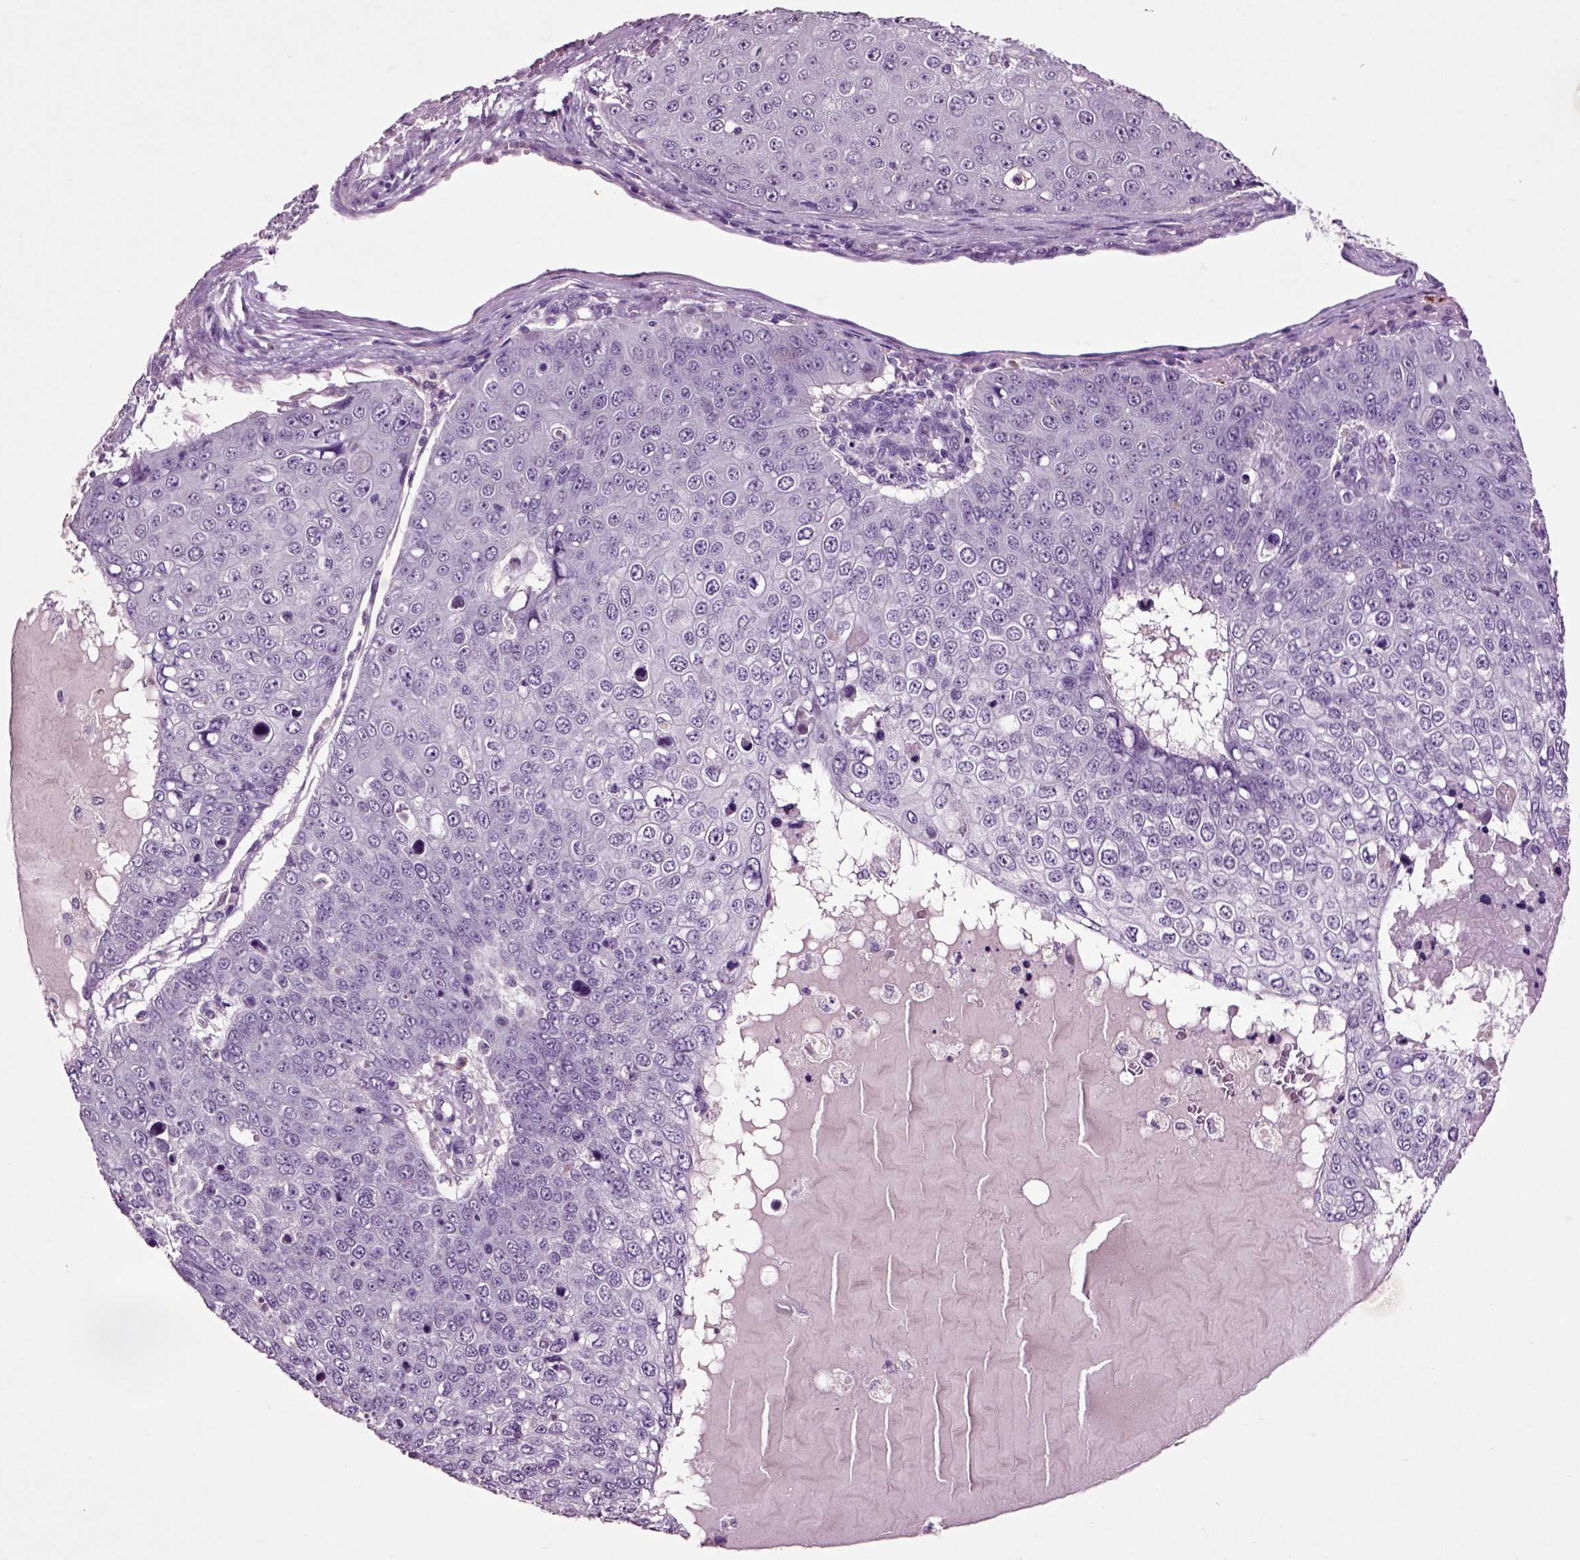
{"staining": {"intensity": "negative", "quantity": "none", "location": "none"}, "tissue": "skin cancer", "cell_type": "Tumor cells", "image_type": "cancer", "snomed": [{"axis": "morphology", "description": "Squamous cell carcinoma, NOS"}, {"axis": "topography", "description": "Skin"}], "caption": "Skin cancer stained for a protein using immunohistochemistry shows no positivity tumor cells.", "gene": "CRHR1", "patient": {"sex": "male", "age": 71}}